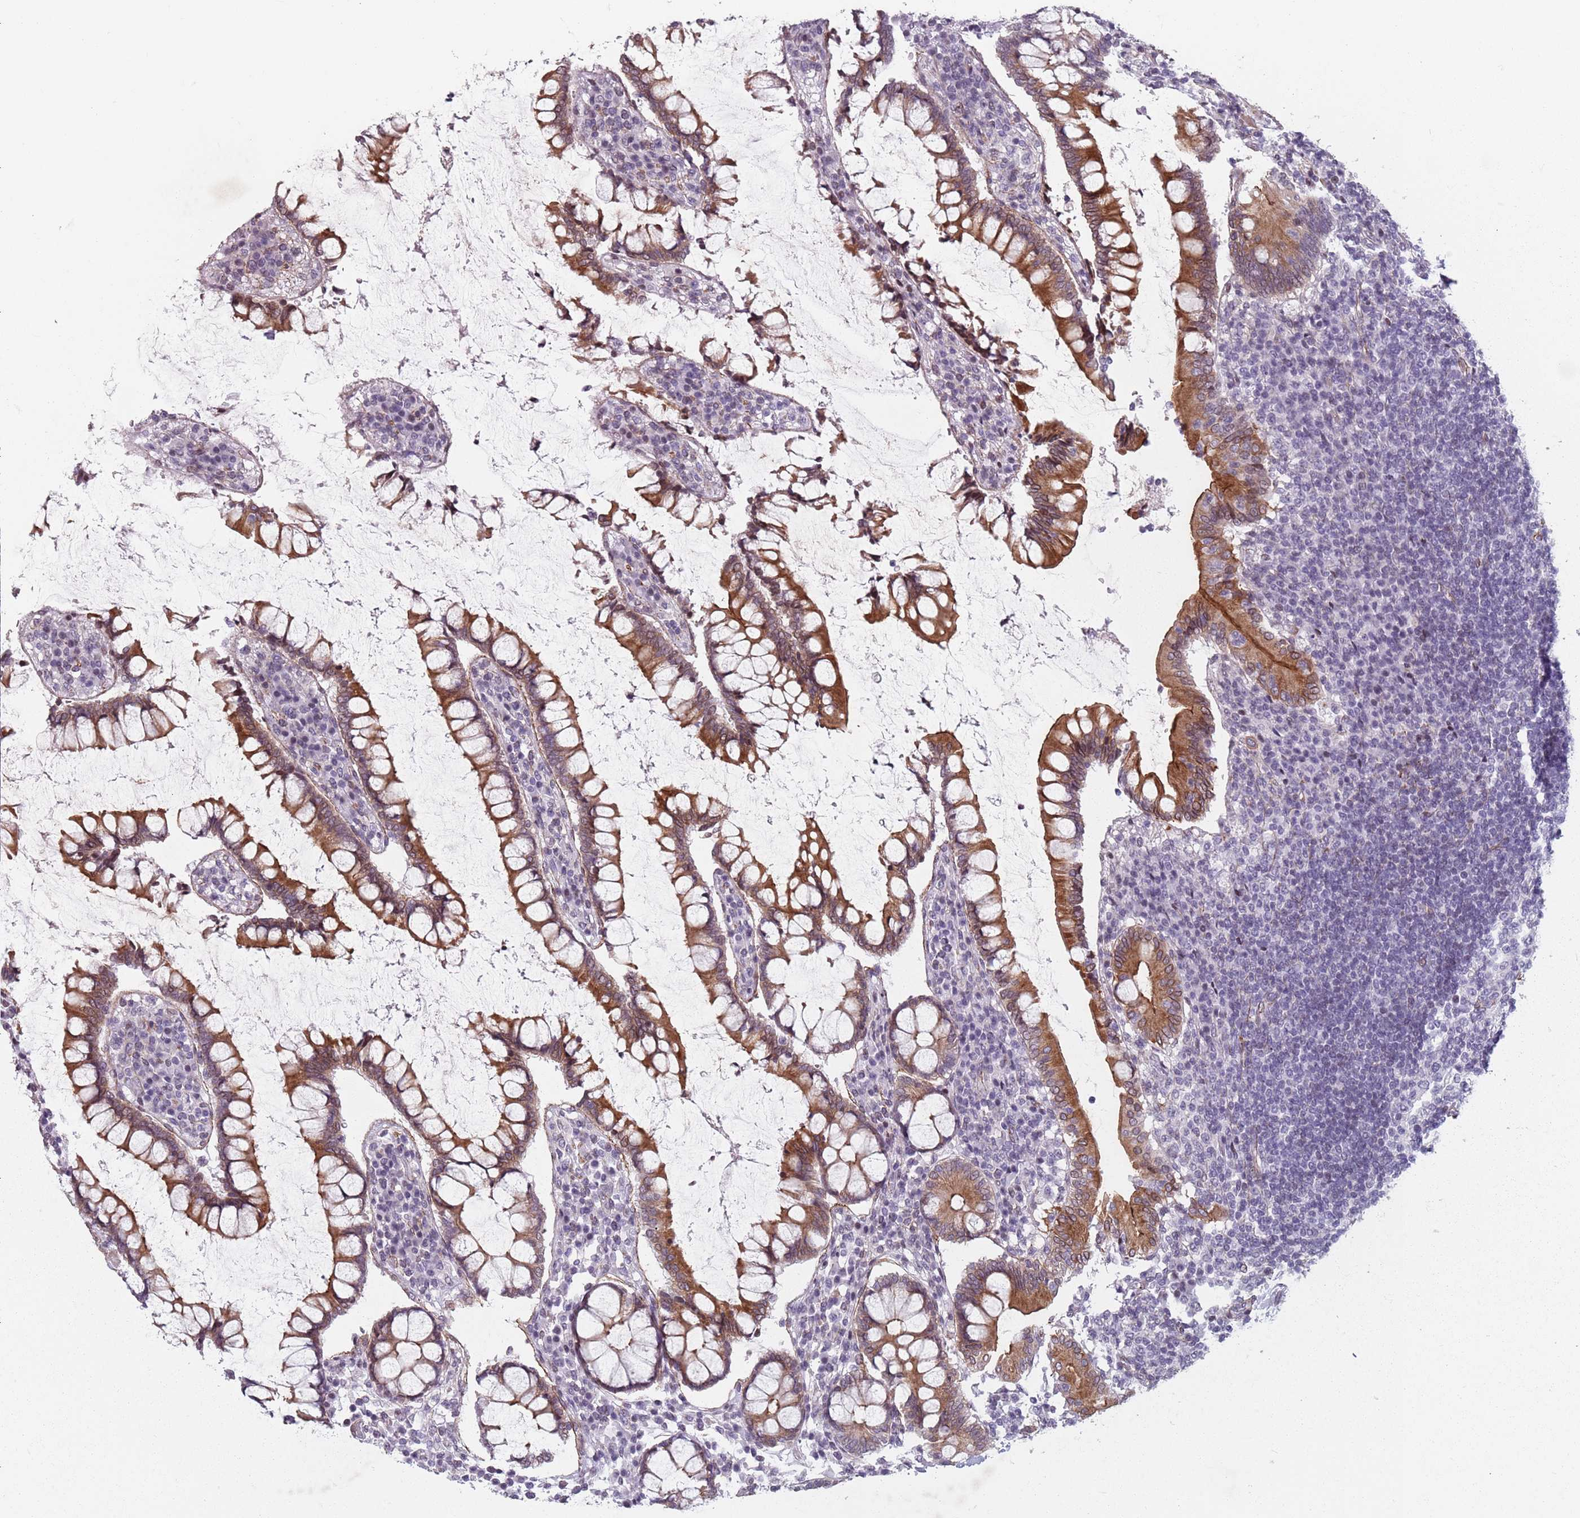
{"staining": {"intensity": "weak", "quantity": ">75%", "location": "cytoplasmic/membranous"}, "tissue": "colon", "cell_type": "Endothelial cells", "image_type": "normal", "snomed": [{"axis": "morphology", "description": "Normal tissue, NOS"}, {"axis": "topography", "description": "Colon"}], "caption": "Immunohistochemistry image of unremarkable colon stained for a protein (brown), which demonstrates low levels of weak cytoplasmic/membranous staining in about >75% of endothelial cells.", "gene": "TMC4", "patient": {"sex": "female", "age": 79}}